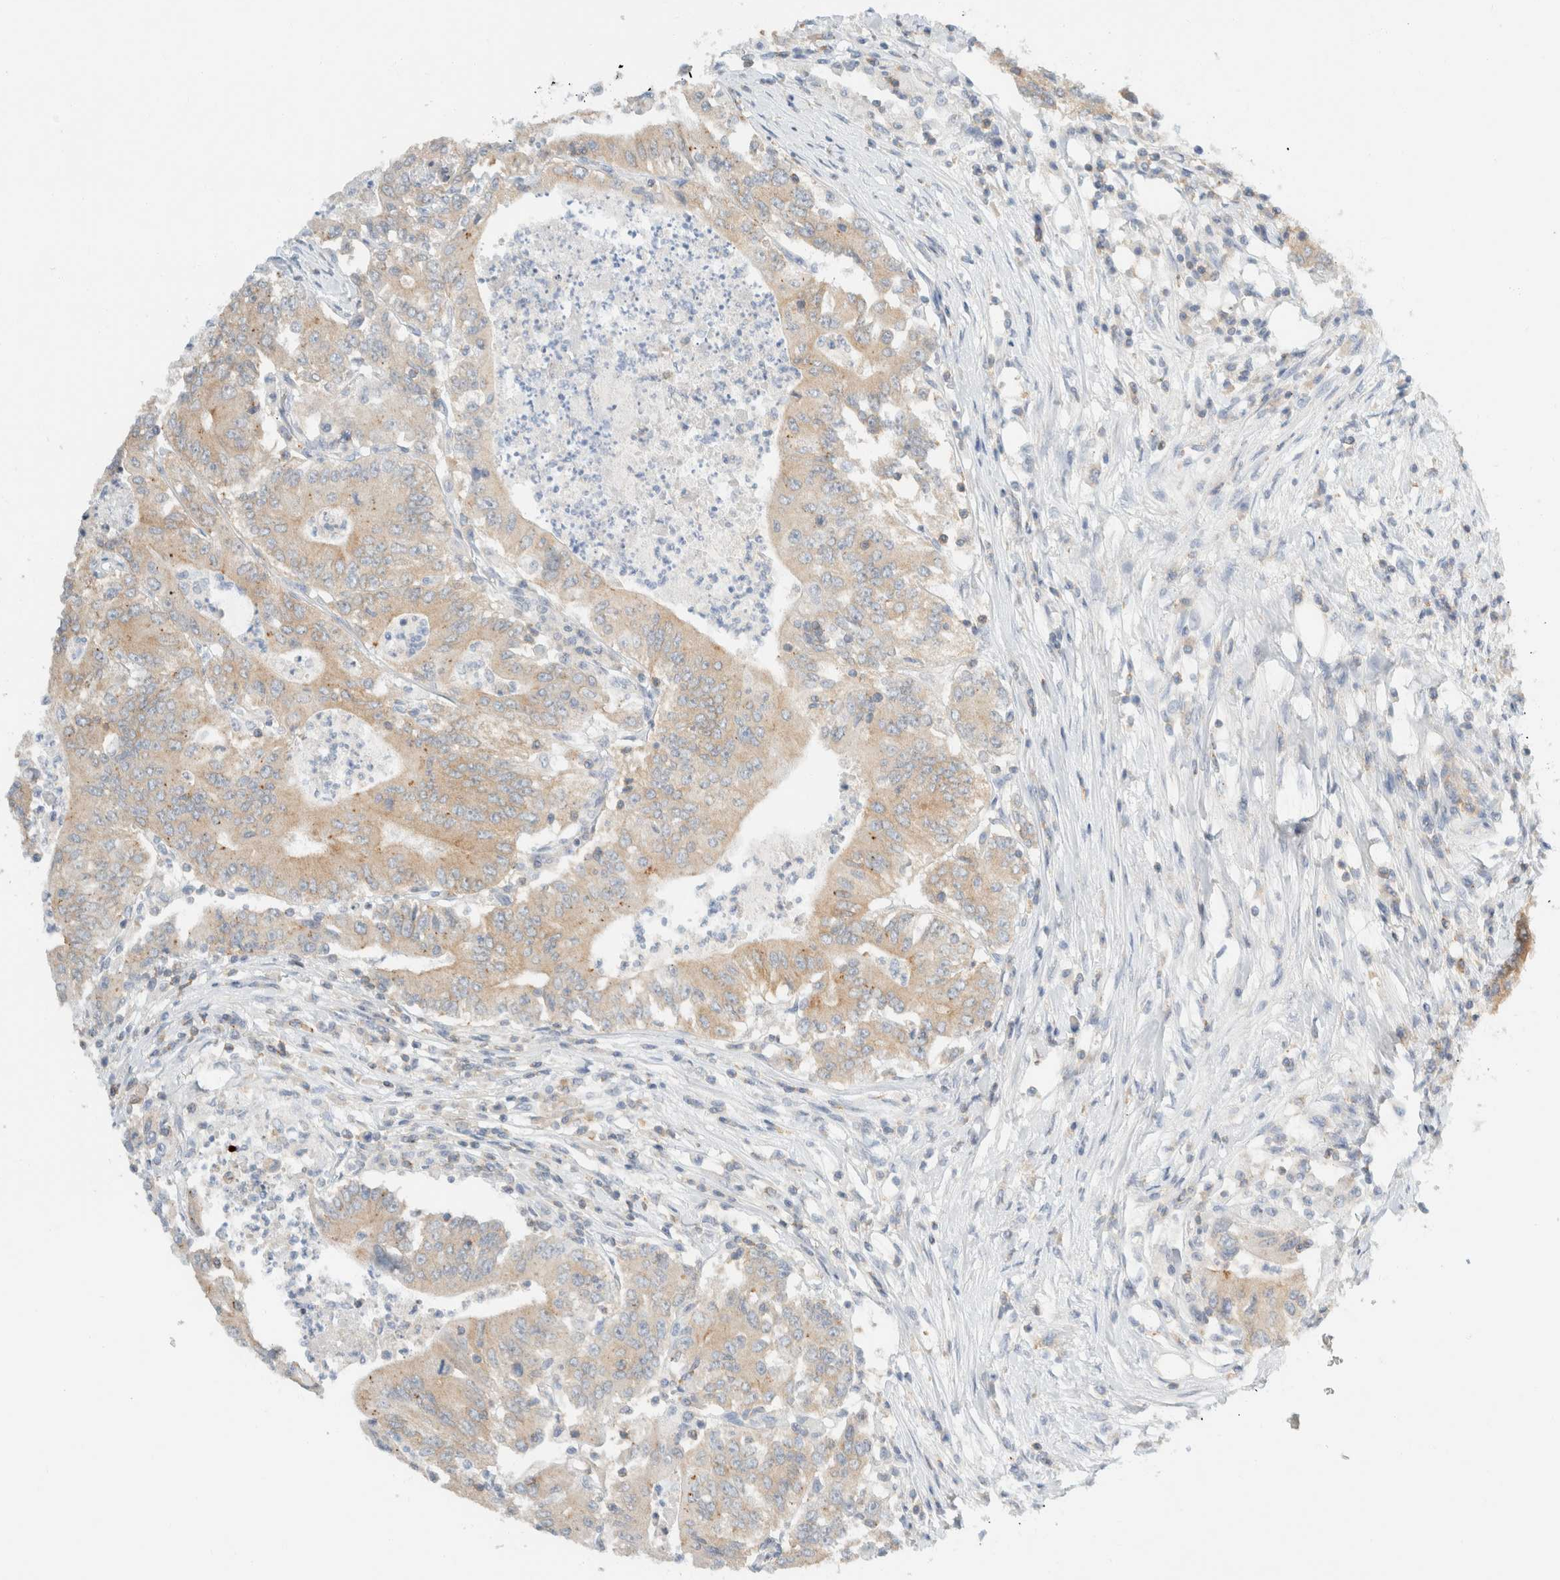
{"staining": {"intensity": "weak", "quantity": ">75%", "location": "cytoplasmic/membranous"}, "tissue": "colorectal cancer", "cell_type": "Tumor cells", "image_type": "cancer", "snomed": [{"axis": "morphology", "description": "Adenocarcinoma, NOS"}, {"axis": "topography", "description": "Colon"}], "caption": "Colorectal adenocarcinoma was stained to show a protein in brown. There is low levels of weak cytoplasmic/membranous staining in about >75% of tumor cells.", "gene": "SH3GLB2", "patient": {"sex": "female", "age": 77}}